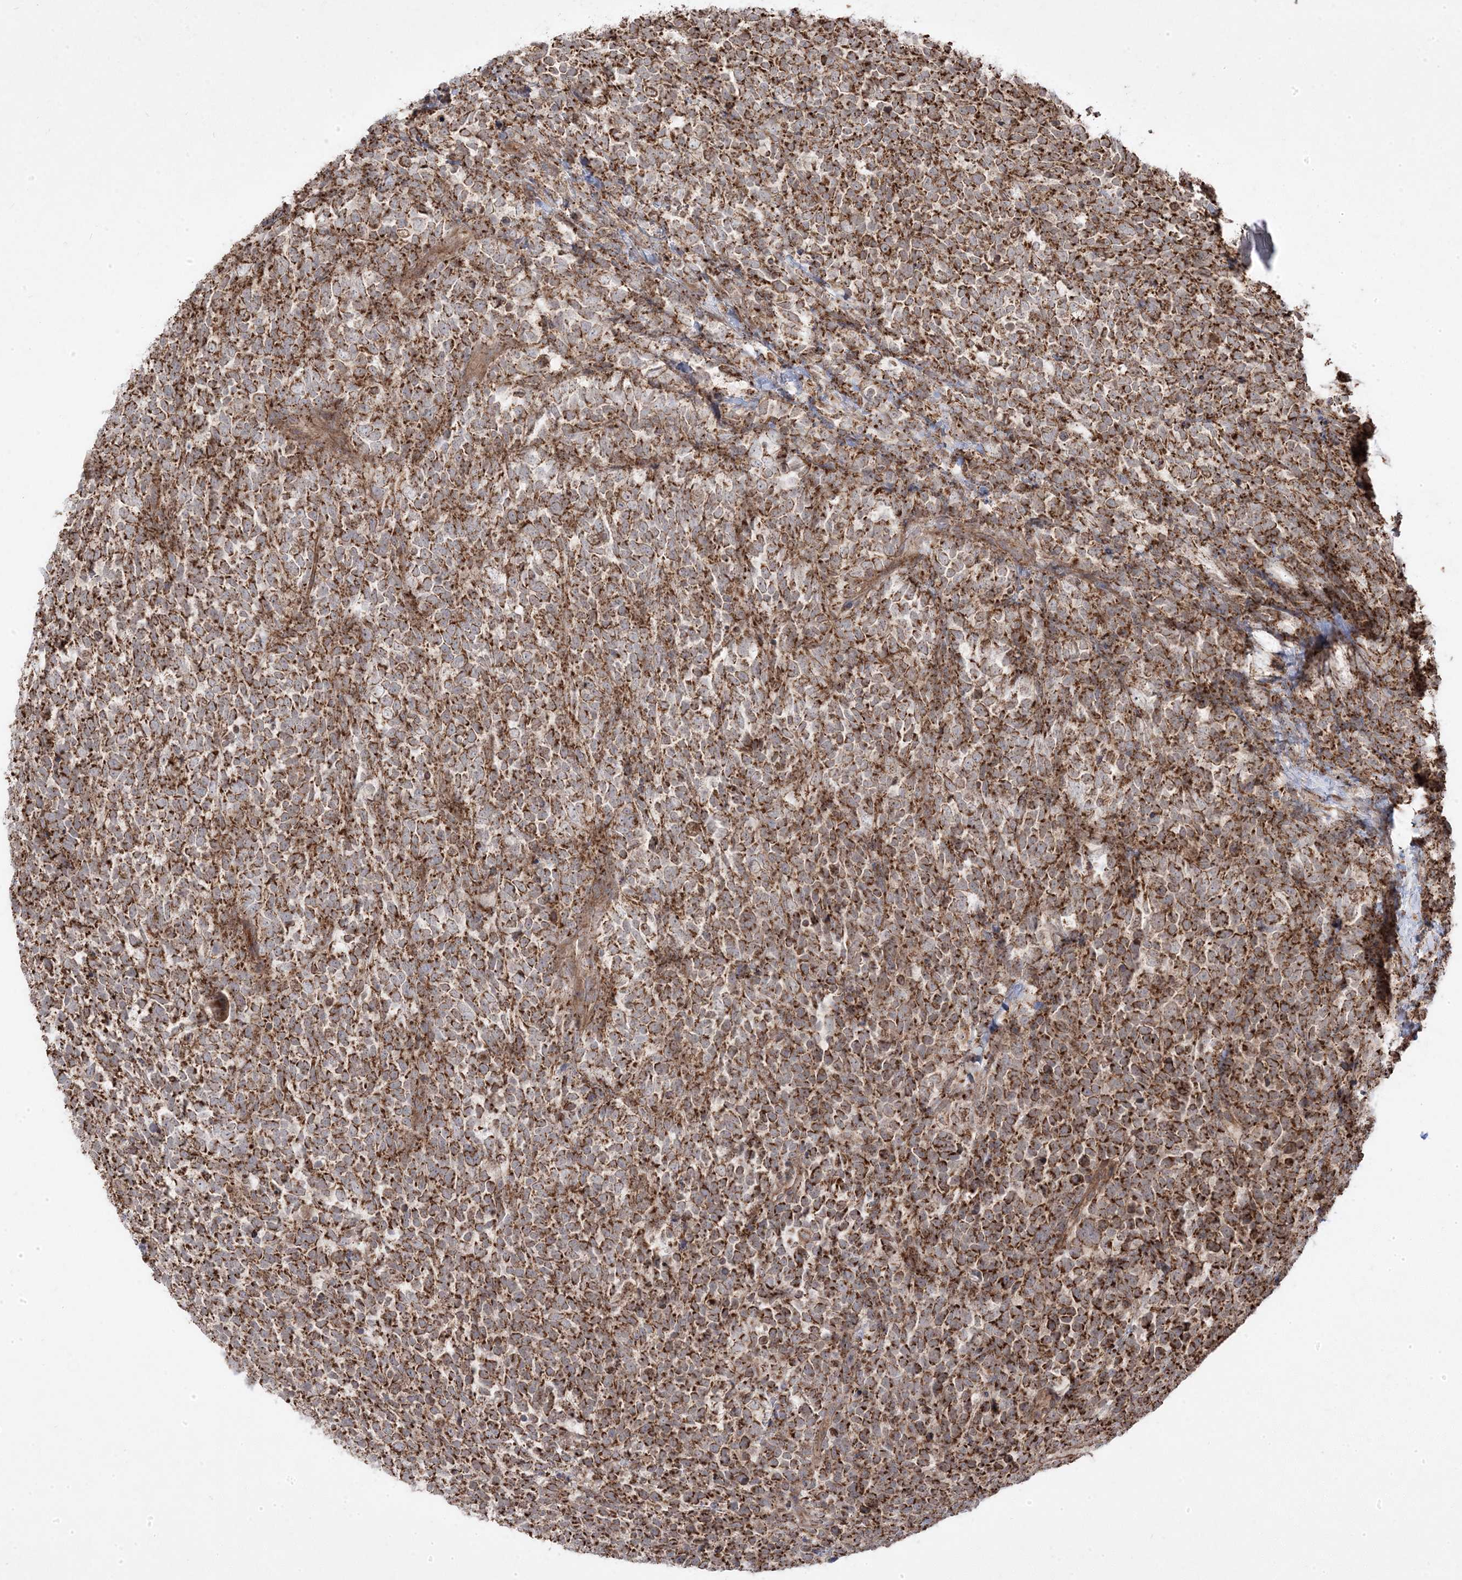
{"staining": {"intensity": "moderate", "quantity": ">75%", "location": "cytoplasmic/membranous"}, "tissue": "urothelial cancer", "cell_type": "Tumor cells", "image_type": "cancer", "snomed": [{"axis": "morphology", "description": "Urothelial carcinoma, High grade"}, {"axis": "topography", "description": "Urinary bladder"}], "caption": "DAB immunohistochemical staining of urothelial carcinoma (high-grade) reveals moderate cytoplasmic/membranous protein expression in approximately >75% of tumor cells.", "gene": "CLUAP1", "patient": {"sex": "female", "age": 82}}